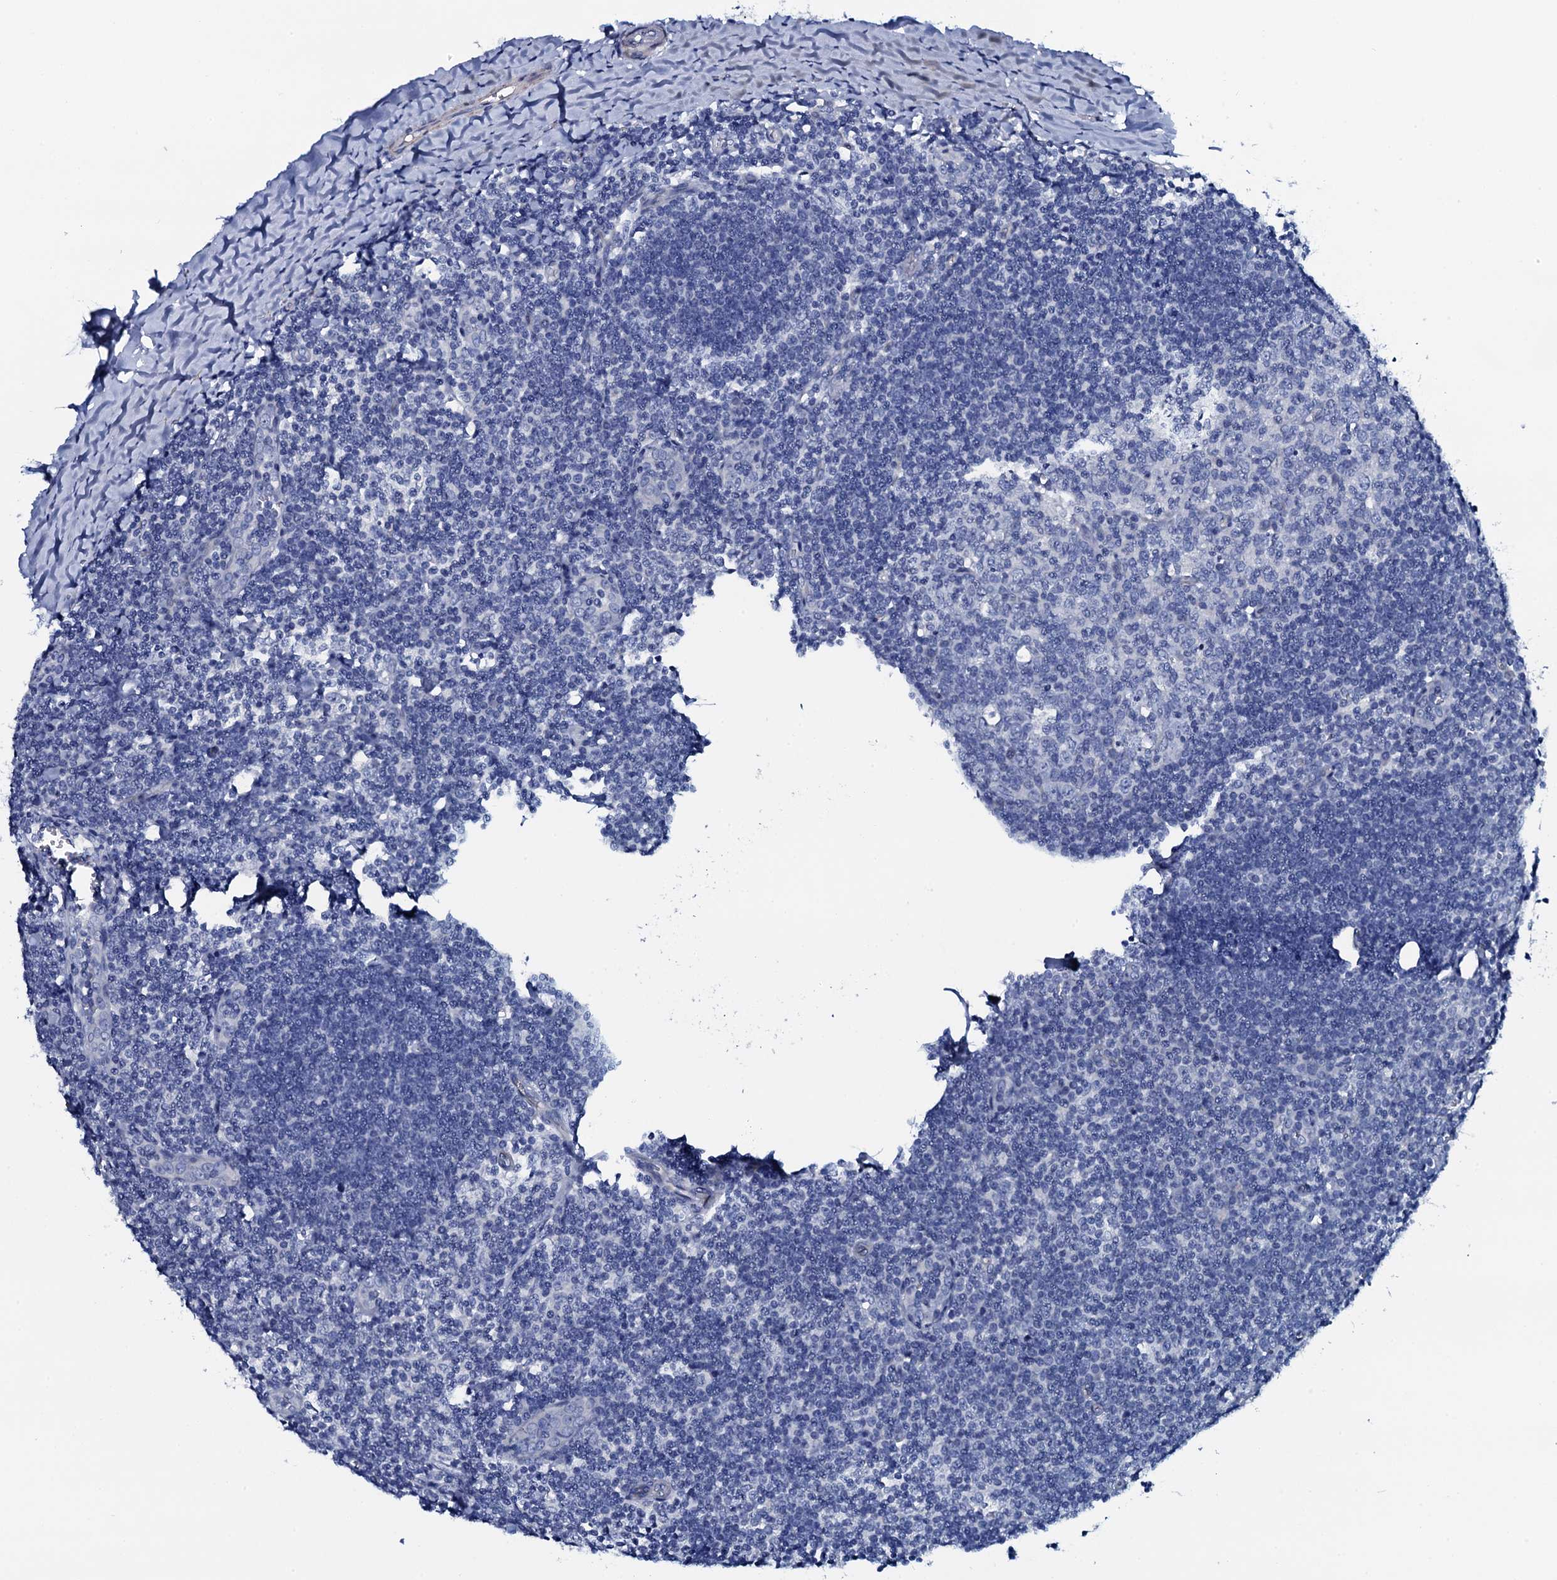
{"staining": {"intensity": "negative", "quantity": "none", "location": "none"}, "tissue": "tonsil", "cell_type": "Germinal center cells", "image_type": "normal", "snomed": [{"axis": "morphology", "description": "Normal tissue, NOS"}, {"axis": "topography", "description": "Tonsil"}], "caption": "This is an immunohistochemistry (IHC) image of unremarkable tonsil. There is no positivity in germinal center cells.", "gene": "GYS2", "patient": {"sex": "male", "age": 27}}